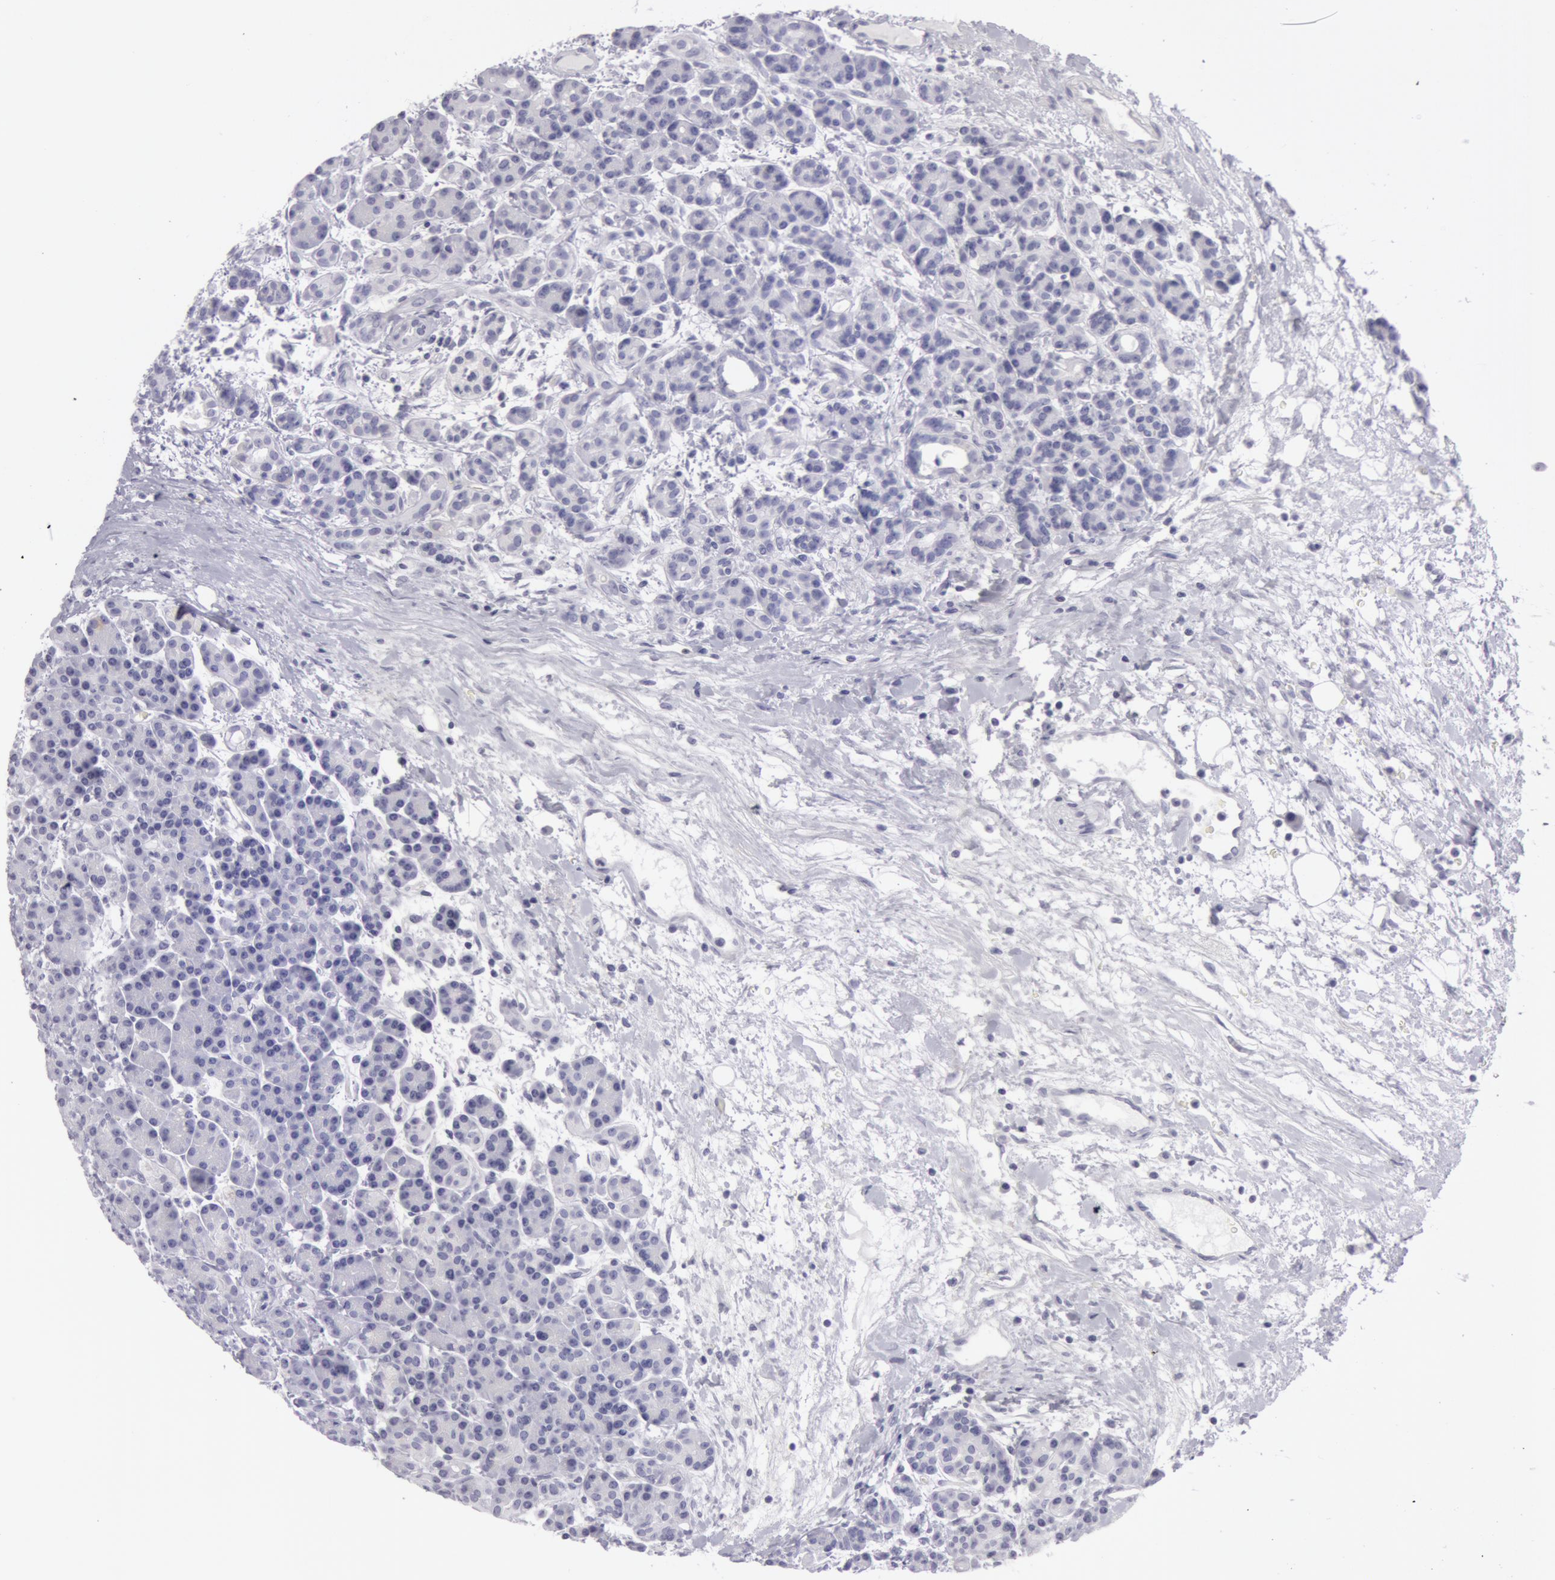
{"staining": {"intensity": "negative", "quantity": "none", "location": "none"}, "tissue": "pancreas", "cell_type": "Exocrine glandular cells", "image_type": "normal", "snomed": [{"axis": "morphology", "description": "Normal tissue, NOS"}, {"axis": "topography", "description": "Pancreas"}], "caption": "Immunohistochemical staining of benign pancreas exhibits no significant expression in exocrine glandular cells. Nuclei are stained in blue.", "gene": "AMACR", "patient": {"sex": "female", "age": 77}}